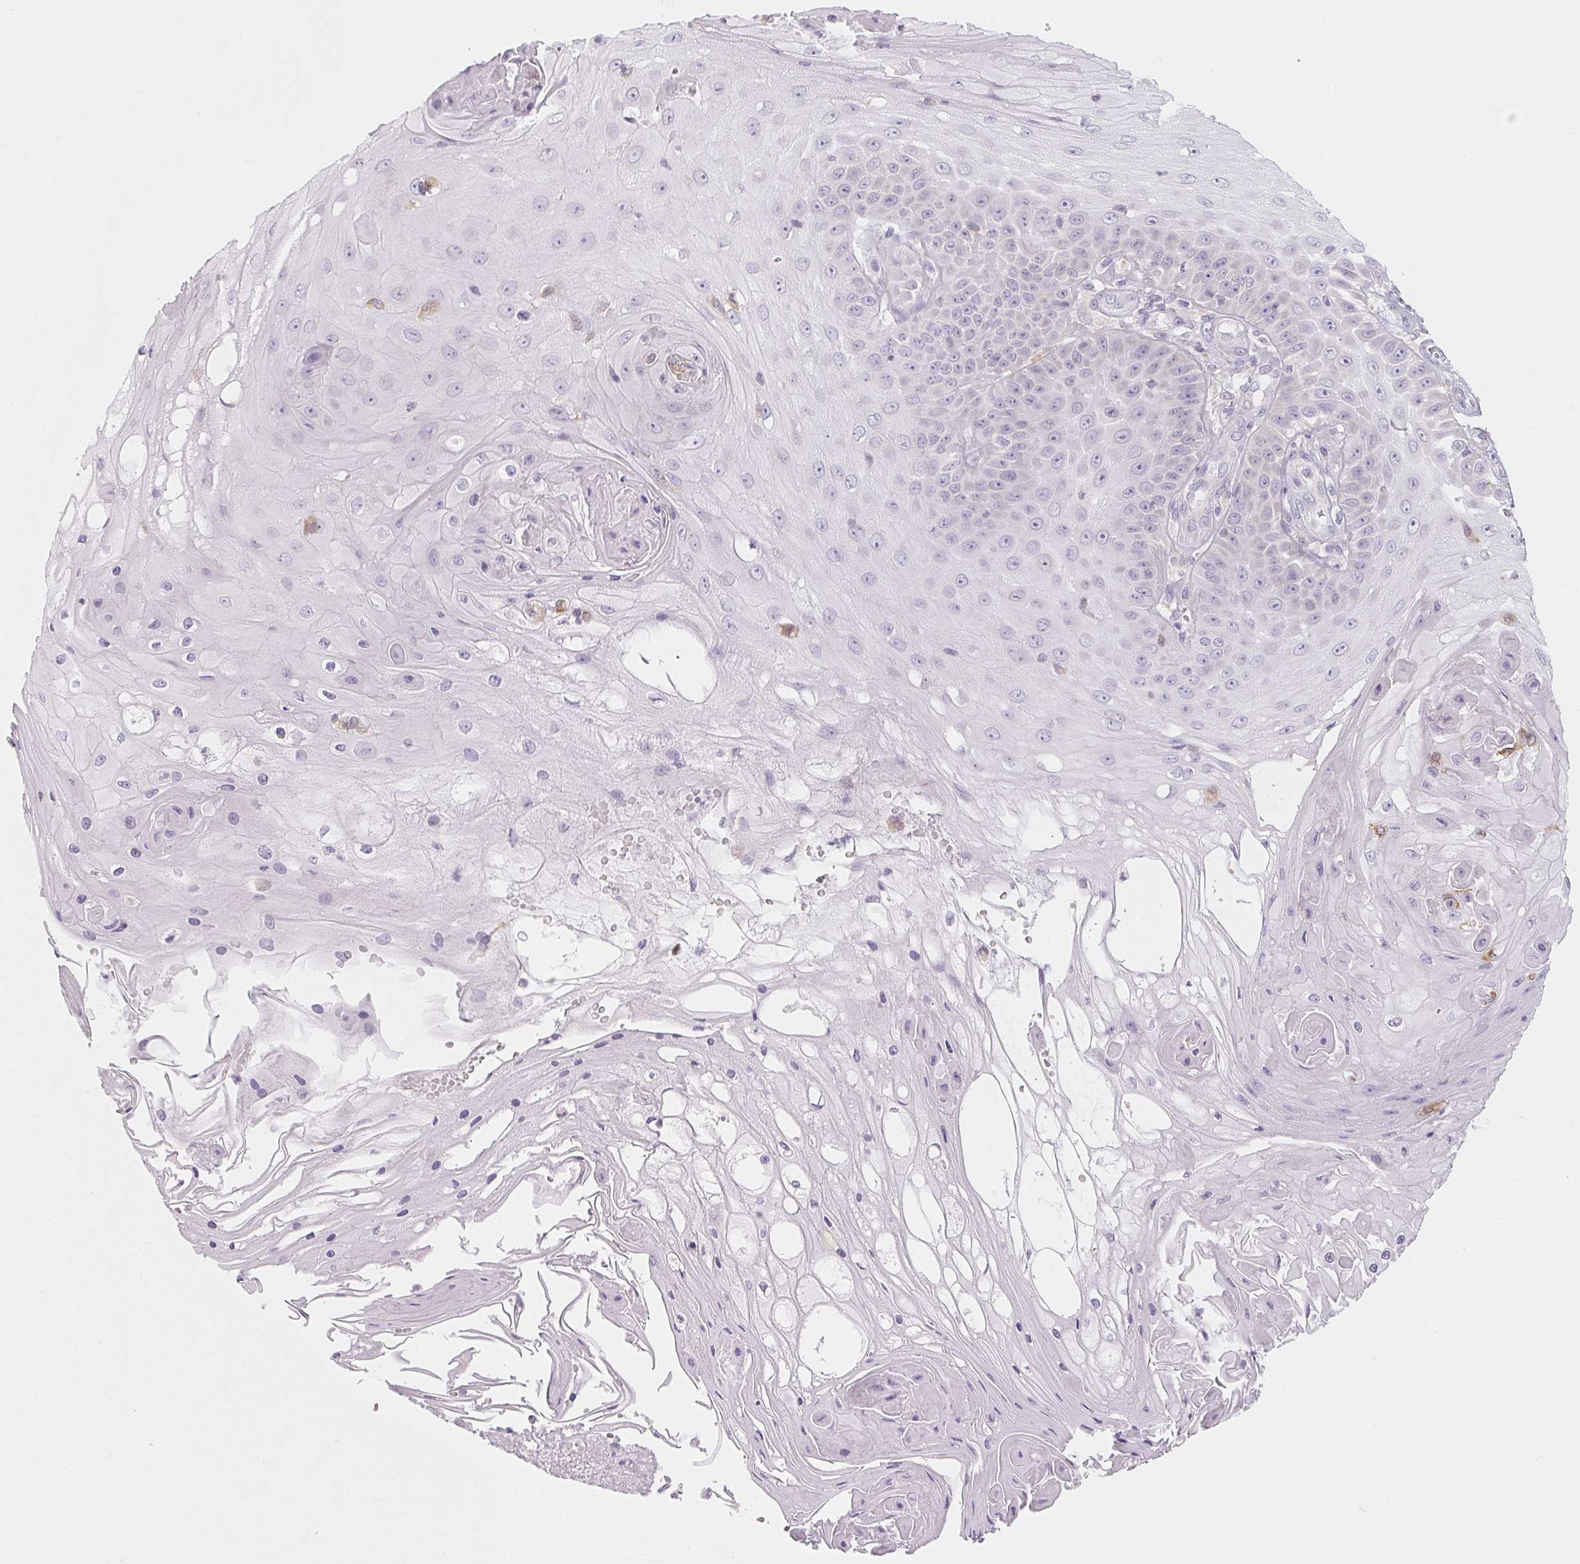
{"staining": {"intensity": "negative", "quantity": "none", "location": "none"}, "tissue": "skin cancer", "cell_type": "Tumor cells", "image_type": "cancer", "snomed": [{"axis": "morphology", "description": "Squamous cell carcinoma, NOS"}, {"axis": "topography", "description": "Skin"}], "caption": "Tumor cells are negative for protein expression in human skin cancer (squamous cell carcinoma).", "gene": "SOAT1", "patient": {"sex": "male", "age": 70}}